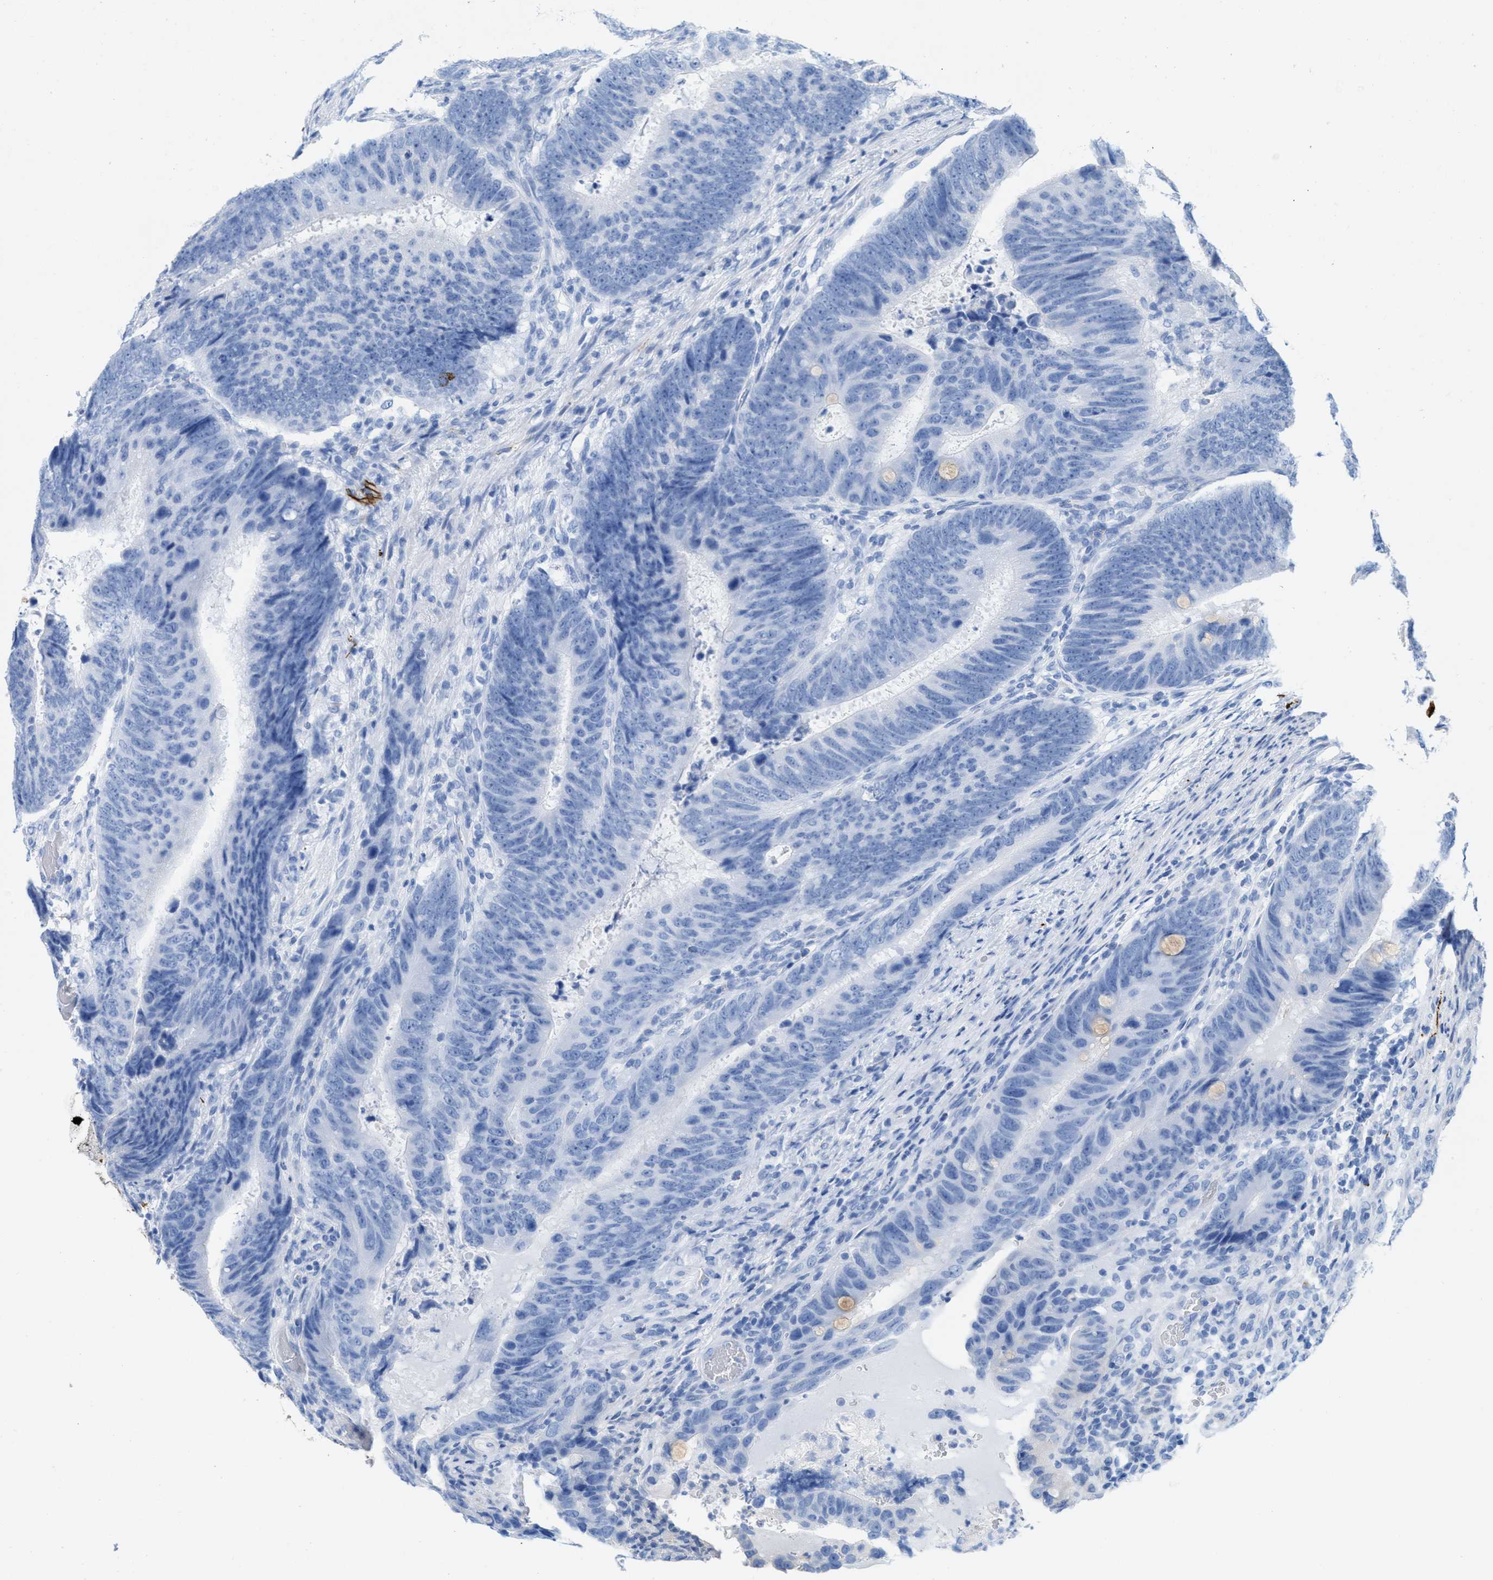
{"staining": {"intensity": "negative", "quantity": "none", "location": "none"}, "tissue": "colorectal cancer", "cell_type": "Tumor cells", "image_type": "cancer", "snomed": [{"axis": "morphology", "description": "Adenocarcinoma, NOS"}, {"axis": "topography", "description": "Colon"}], "caption": "Tumor cells are negative for protein expression in human adenocarcinoma (colorectal).", "gene": "ANKFN1", "patient": {"sex": "male", "age": 56}}